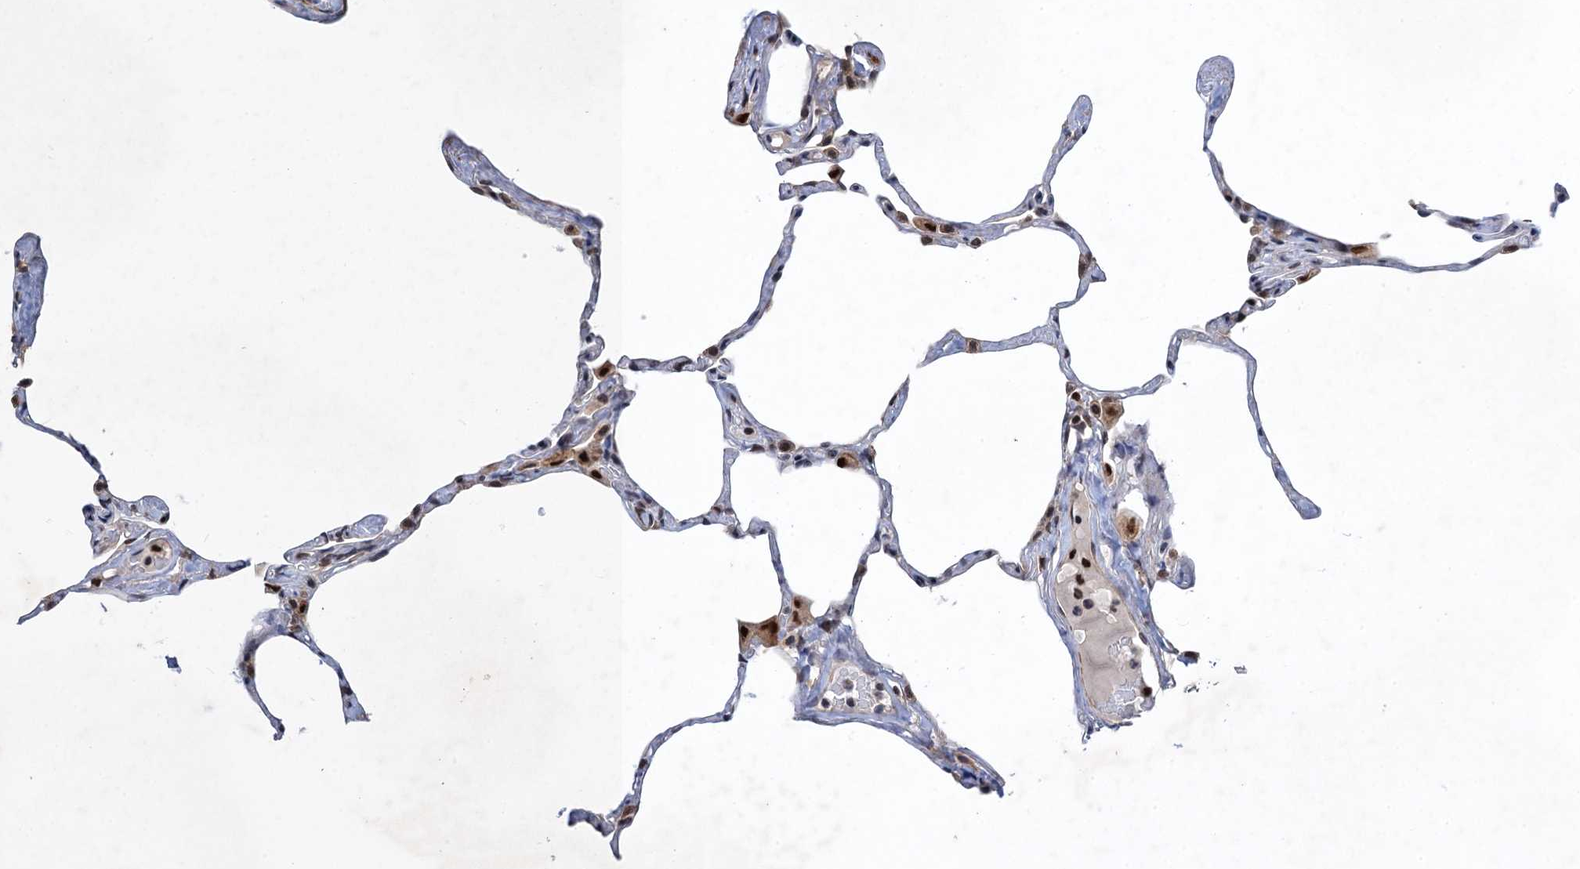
{"staining": {"intensity": "strong", "quantity": "<25%", "location": "nuclear"}, "tissue": "lung", "cell_type": "Alveolar cells", "image_type": "normal", "snomed": [{"axis": "morphology", "description": "Normal tissue, NOS"}, {"axis": "topography", "description": "Lung"}], "caption": "Lung stained with immunohistochemistry (IHC) displays strong nuclear expression in approximately <25% of alveolar cells.", "gene": "TTC31", "patient": {"sex": "male", "age": 65}}